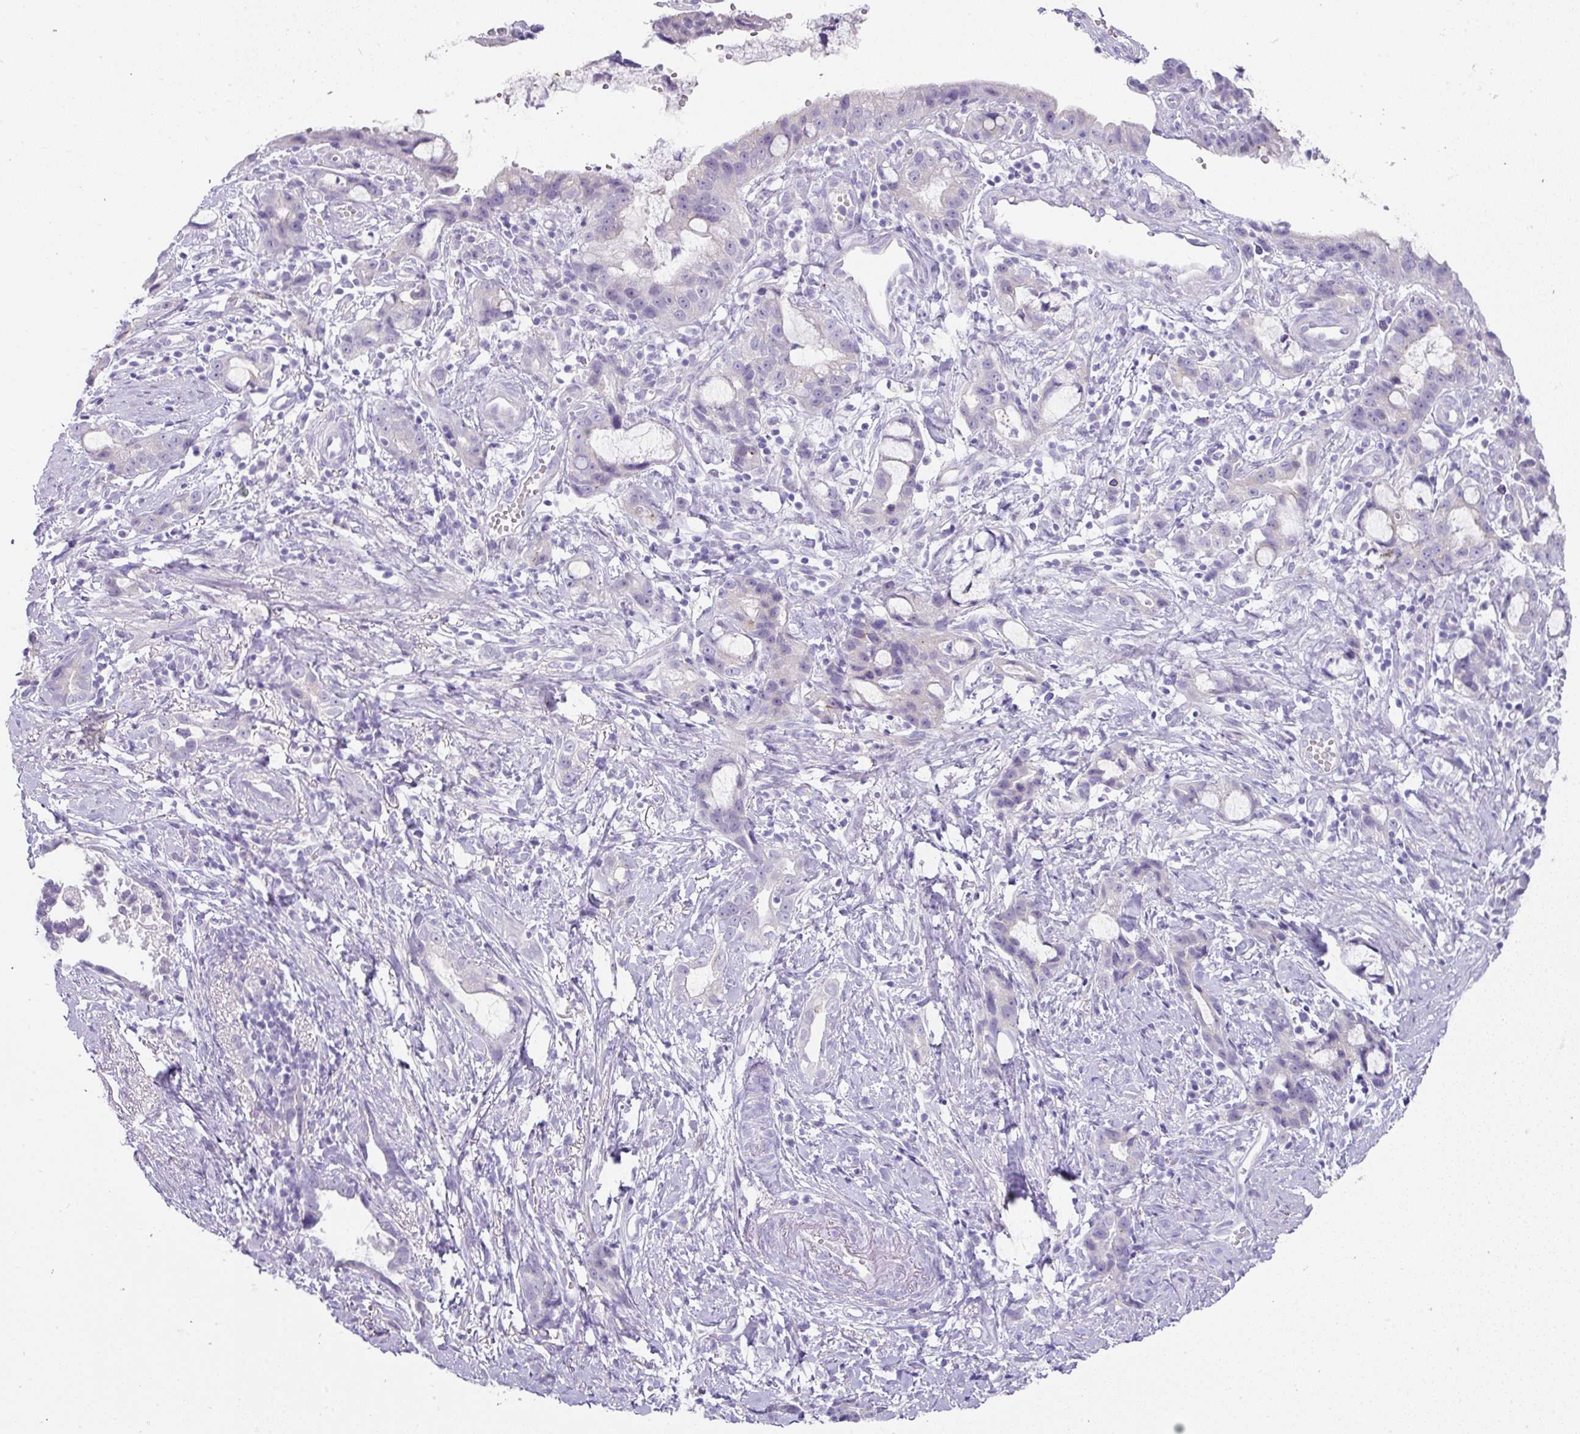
{"staining": {"intensity": "negative", "quantity": "none", "location": "none"}, "tissue": "stomach cancer", "cell_type": "Tumor cells", "image_type": "cancer", "snomed": [{"axis": "morphology", "description": "Adenocarcinoma, NOS"}, {"axis": "topography", "description": "Stomach"}], "caption": "The histopathology image shows no staining of tumor cells in stomach adenocarcinoma. The staining was performed using DAB (3,3'-diaminobenzidine) to visualize the protein expression in brown, while the nuclei were stained in blue with hematoxylin (Magnification: 20x).", "gene": "OR52N1", "patient": {"sex": "male", "age": 55}}